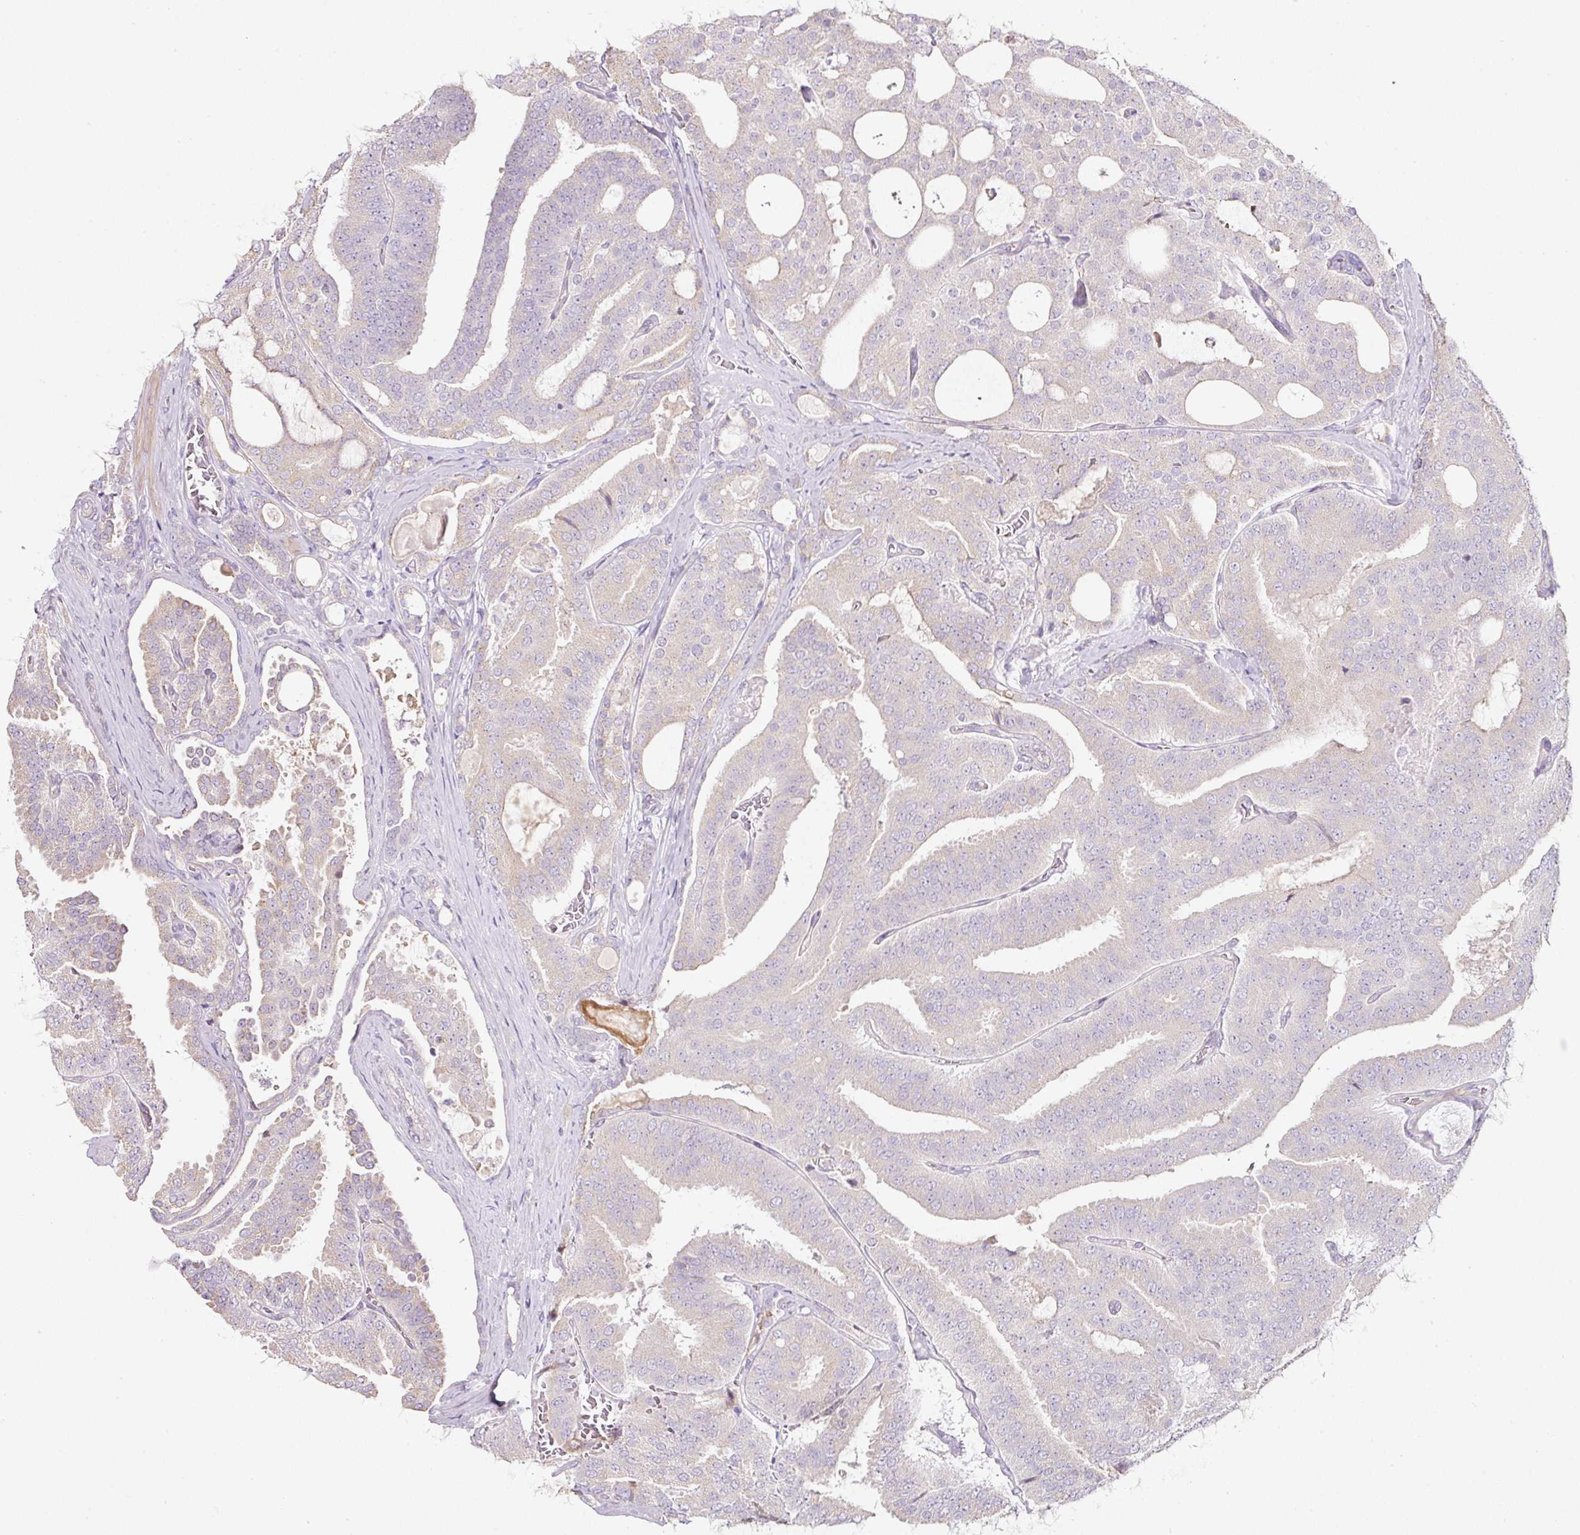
{"staining": {"intensity": "negative", "quantity": "none", "location": "none"}, "tissue": "prostate cancer", "cell_type": "Tumor cells", "image_type": "cancer", "snomed": [{"axis": "morphology", "description": "Adenocarcinoma, High grade"}, {"axis": "topography", "description": "Prostate"}], "caption": "Tumor cells show no significant expression in prostate cancer.", "gene": "NBPF11", "patient": {"sex": "male", "age": 65}}